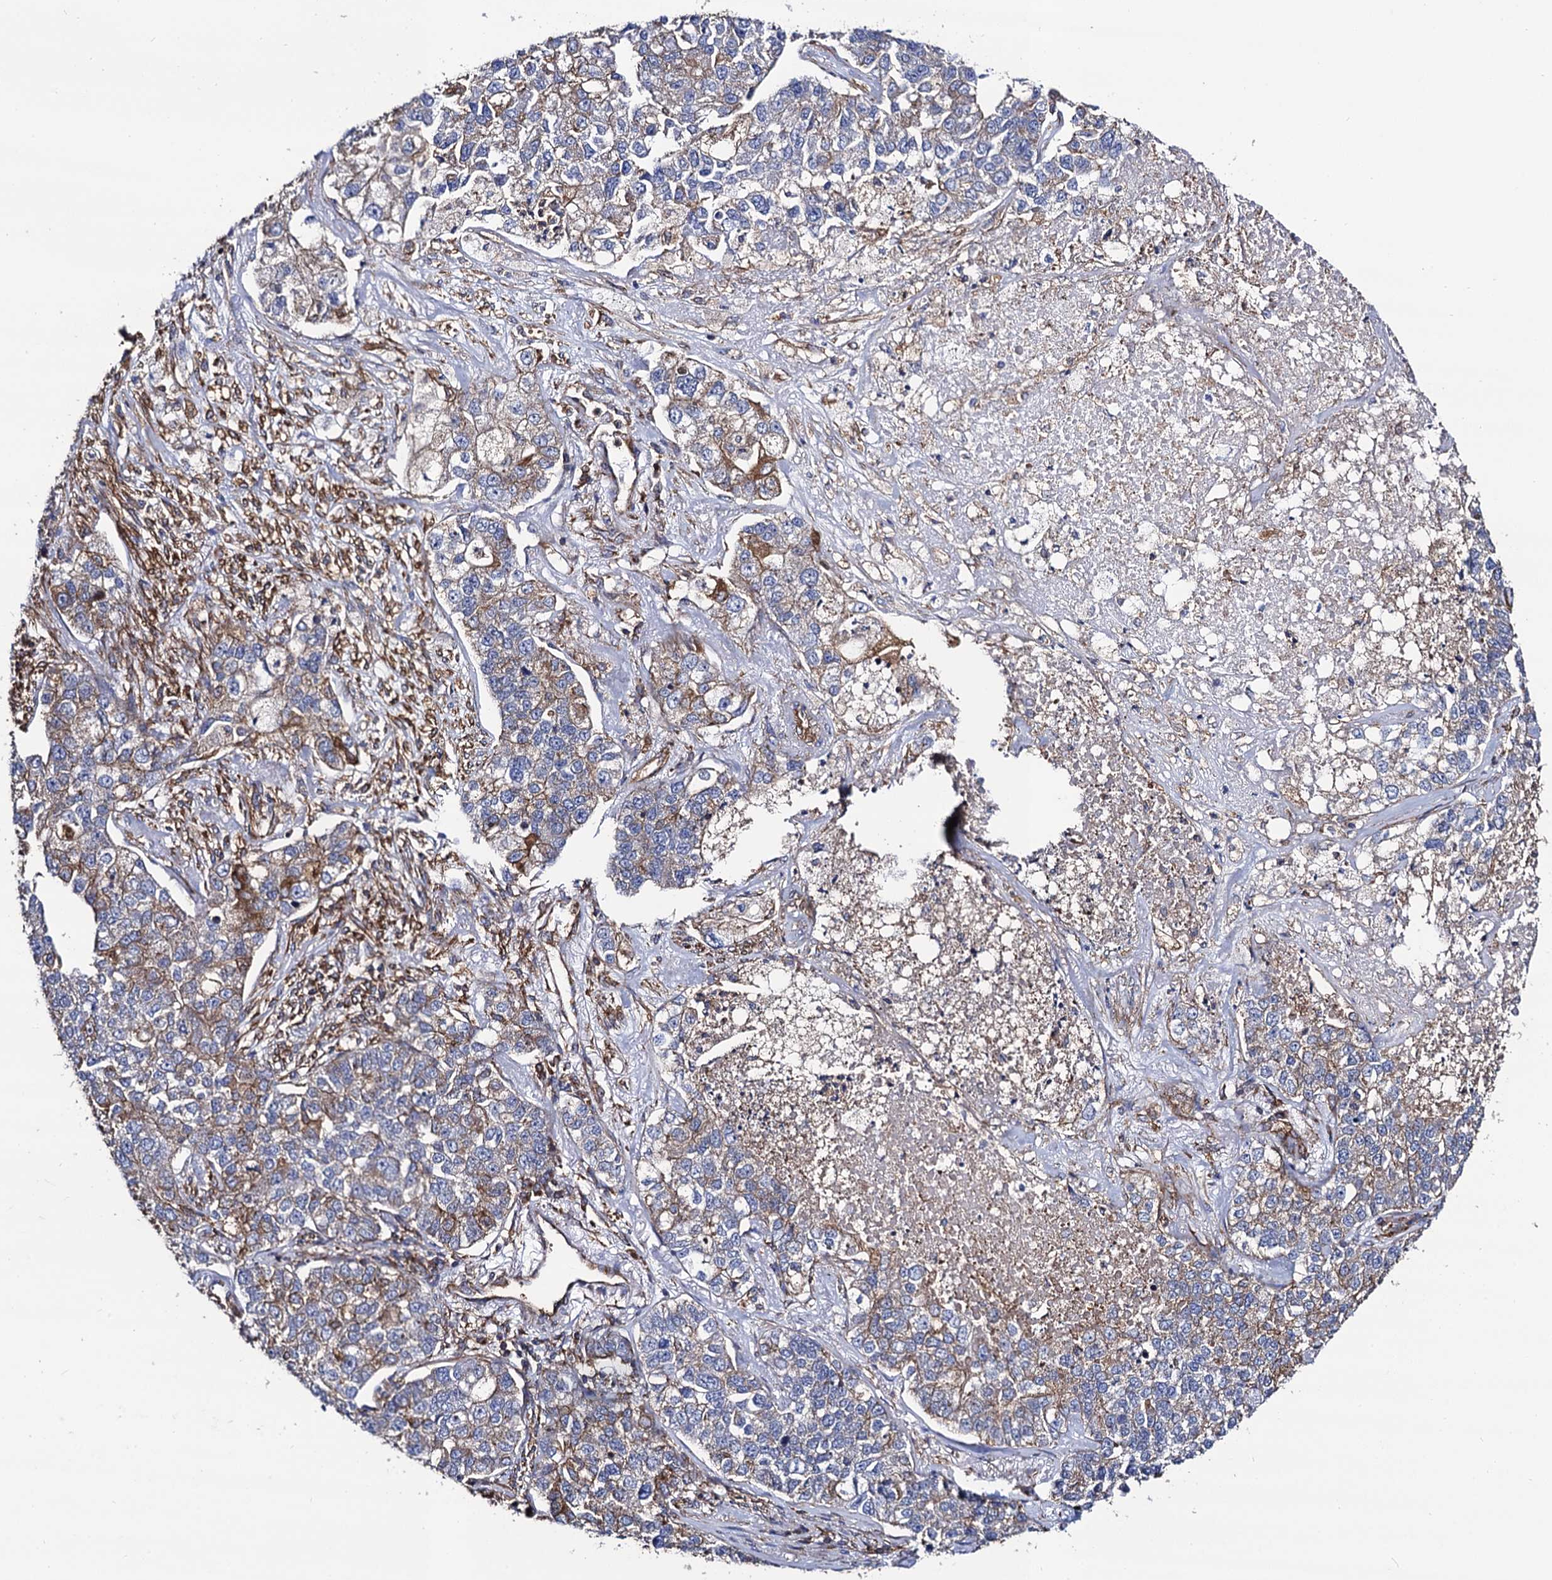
{"staining": {"intensity": "moderate", "quantity": "<25%", "location": "cytoplasmic/membranous"}, "tissue": "lung cancer", "cell_type": "Tumor cells", "image_type": "cancer", "snomed": [{"axis": "morphology", "description": "Adenocarcinoma, NOS"}, {"axis": "topography", "description": "Lung"}], "caption": "A photomicrograph of human lung cancer (adenocarcinoma) stained for a protein shows moderate cytoplasmic/membranous brown staining in tumor cells.", "gene": "DYDC1", "patient": {"sex": "male", "age": 49}}